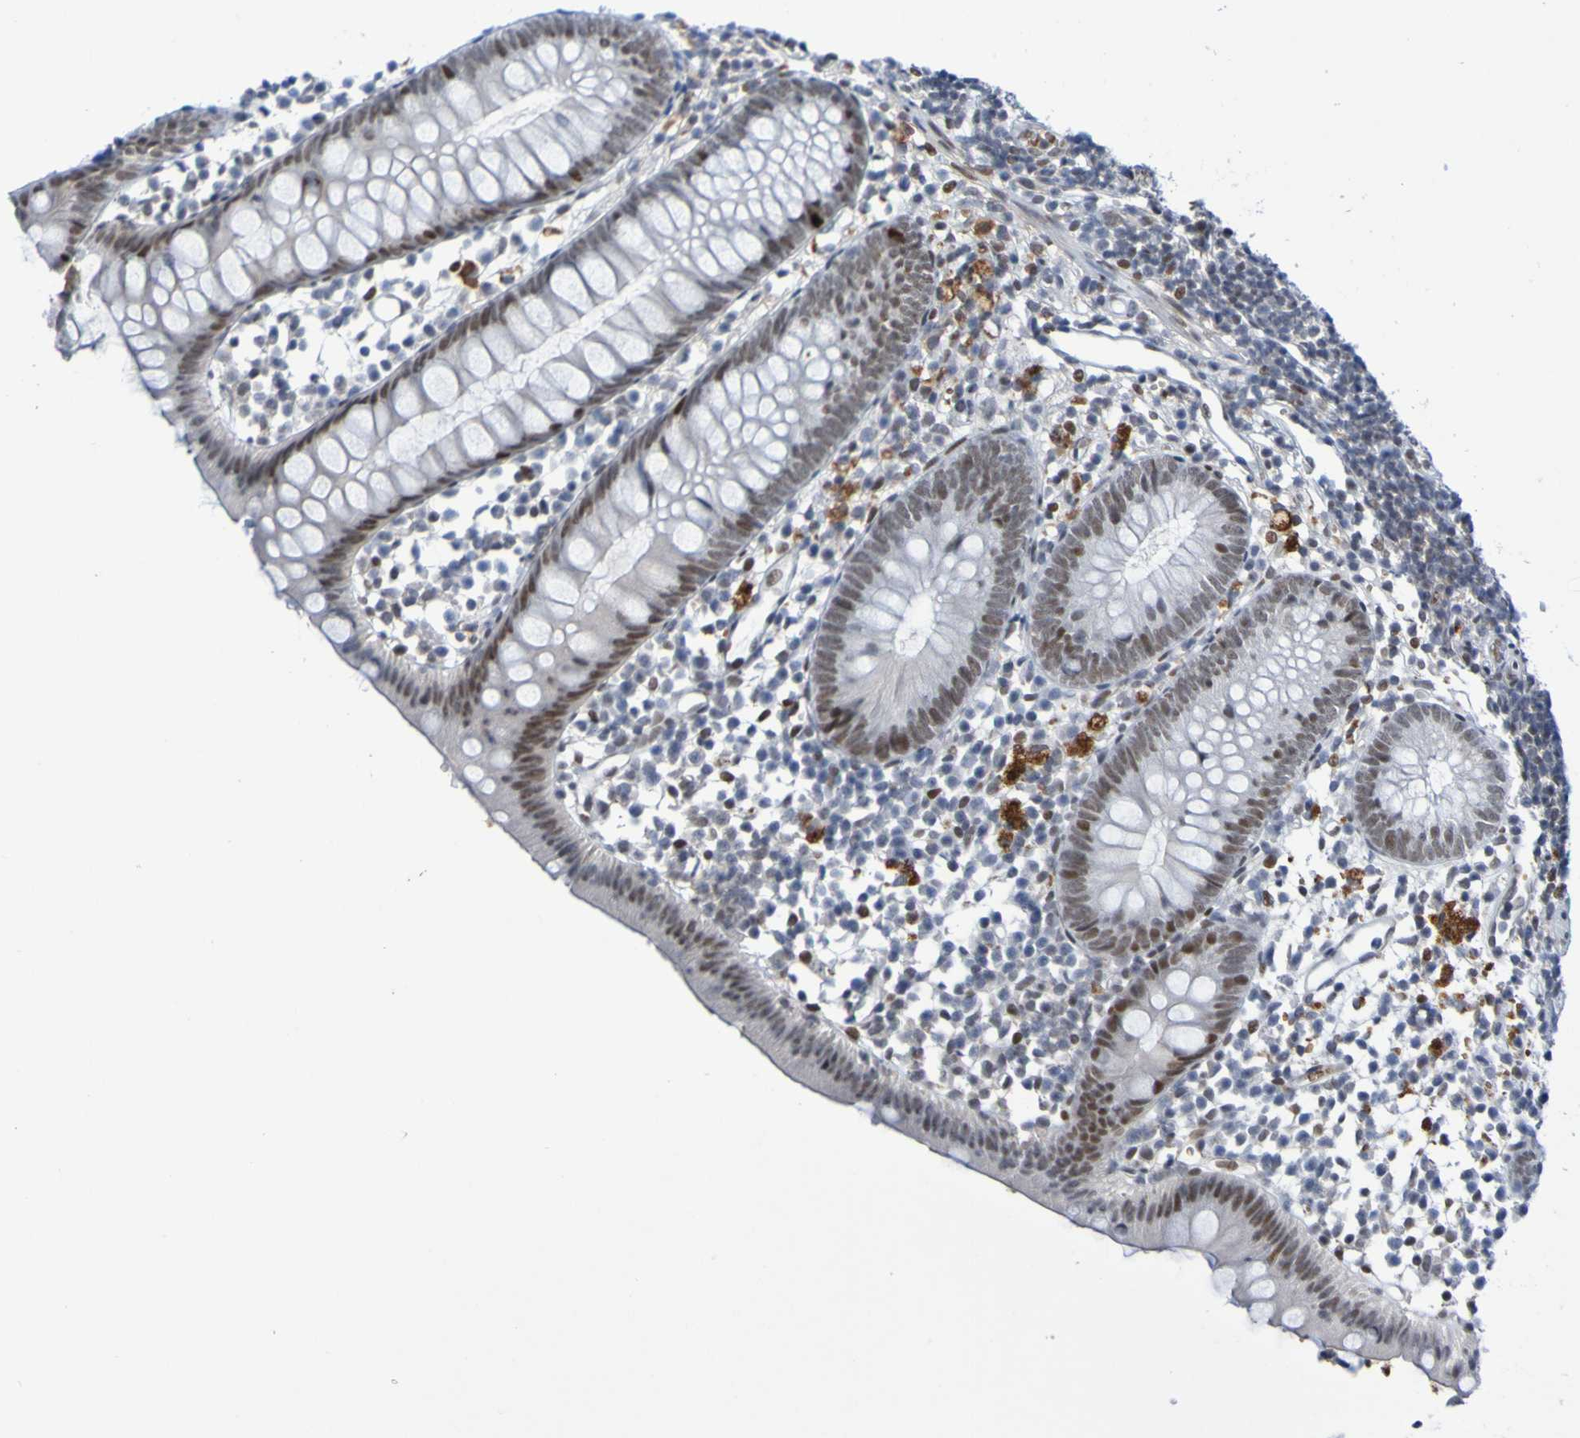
{"staining": {"intensity": "moderate", "quantity": "25%-75%", "location": "nuclear"}, "tissue": "appendix", "cell_type": "Glandular cells", "image_type": "normal", "snomed": [{"axis": "morphology", "description": "Normal tissue, NOS"}, {"axis": "topography", "description": "Appendix"}], "caption": "Immunohistochemical staining of unremarkable appendix reveals medium levels of moderate nuclear expression in about 25%-75% of glandular cells. The protein of interest is stained brown, and the nuclei are stained in blue (DAB (3,3'-diaminobenzidine) IHC with brightfield microscopy, high magnification).", "gene": "PCGF1", "patient": {"sex": "female", "age": 20}}